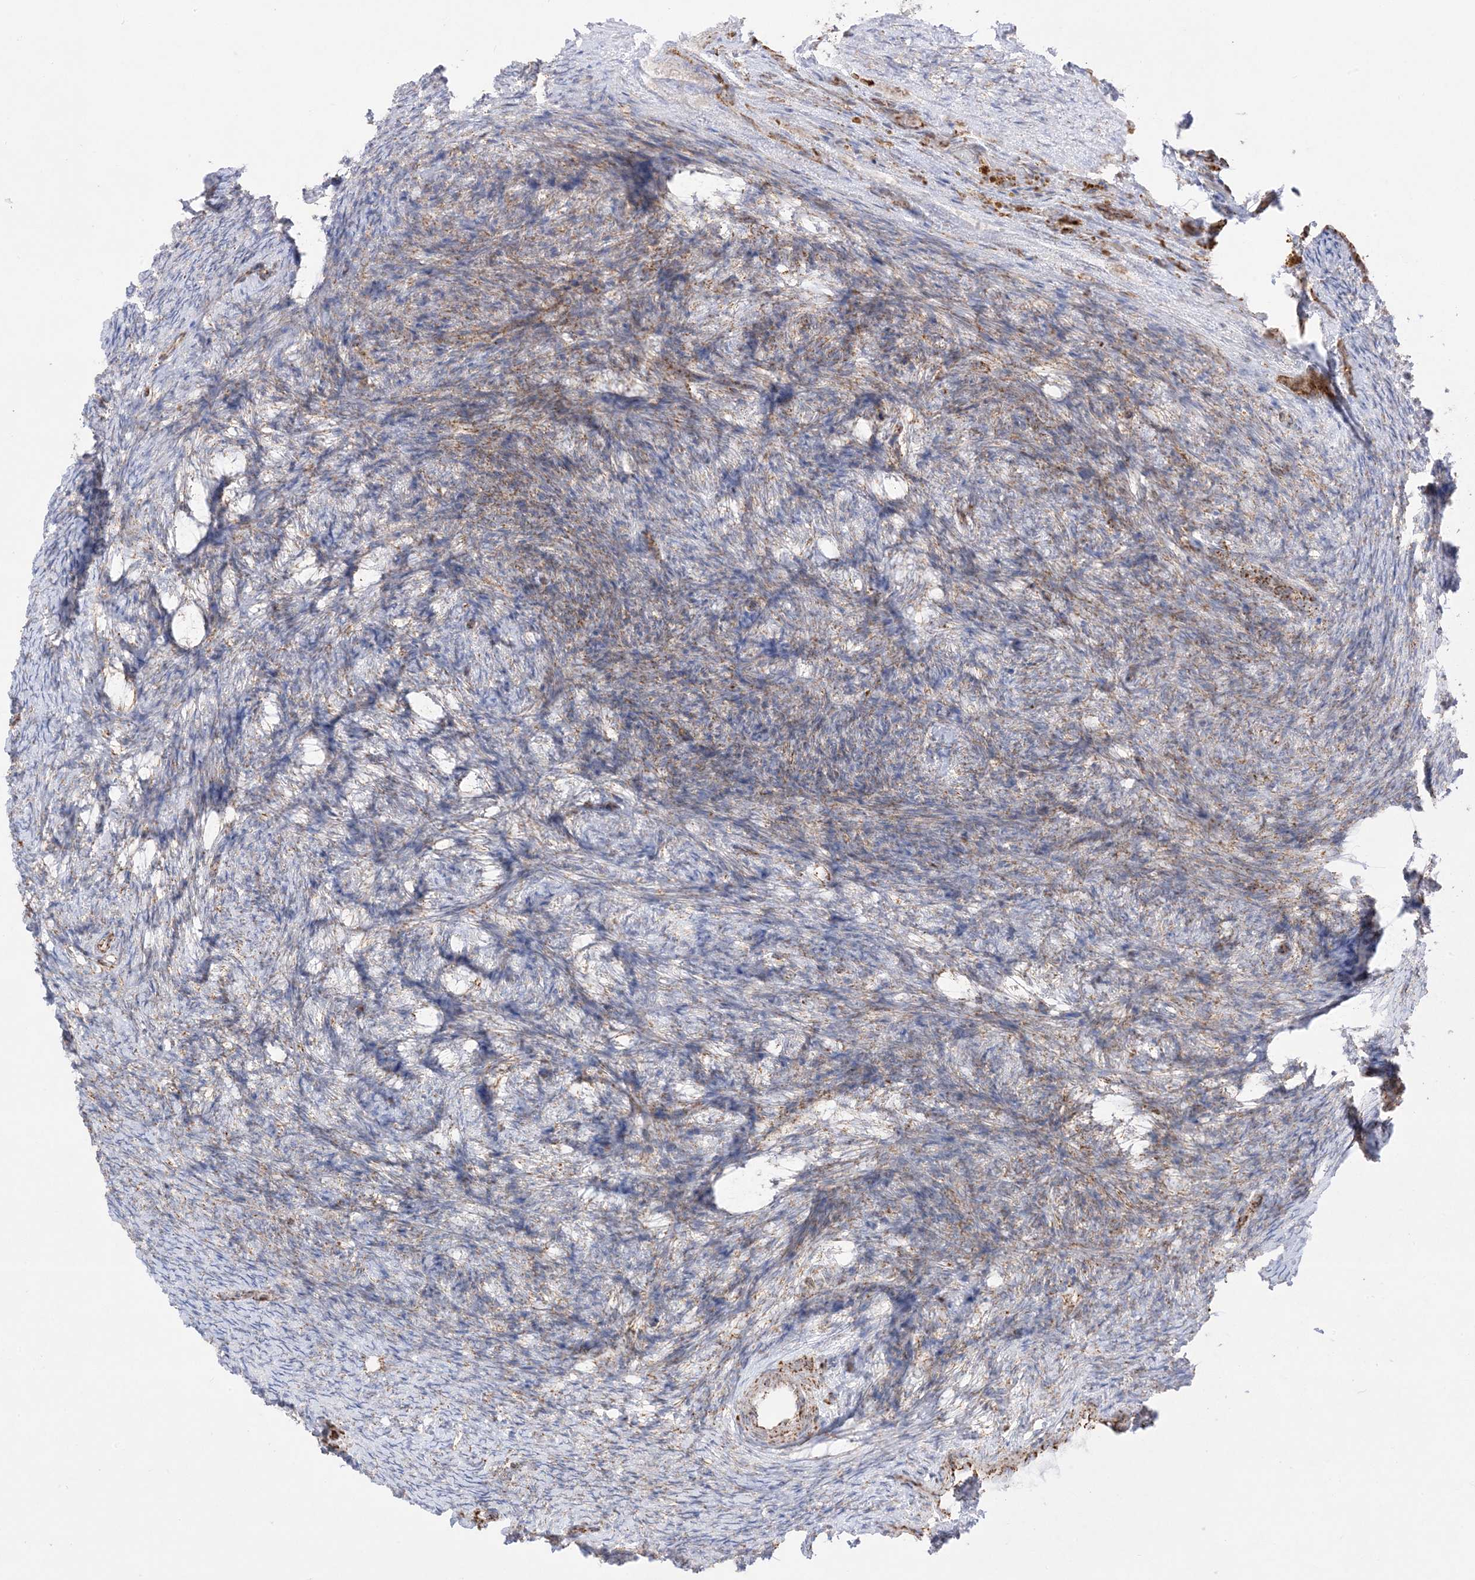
{"staining": {"intensity": "strong", "quantity": ">75%", "location": "cytoplasmic/membranous"}, "tissue": "ovary", "cell_type": "Follicle cells", "image_type": "normal", "snomed": [{"axis": "morphology", "description": "Normal tissue, NOS"}, {"axis": "morphology", "description": "Cyst, NOS"}, {"axis": "topography", "description": "Ovary"}], "caption": "Ovary stained for a protein shows strong cytoplasmic/membranous positivity in follicle cells. The staining is performed using DAB (3,3'-diaminobenzidine) brown chromogen to label protein expression. The nuclei are counter-stained blue using hematoxylin.", "gene": "MRPS36", "patient": {"sex": "female", "age": 33}}